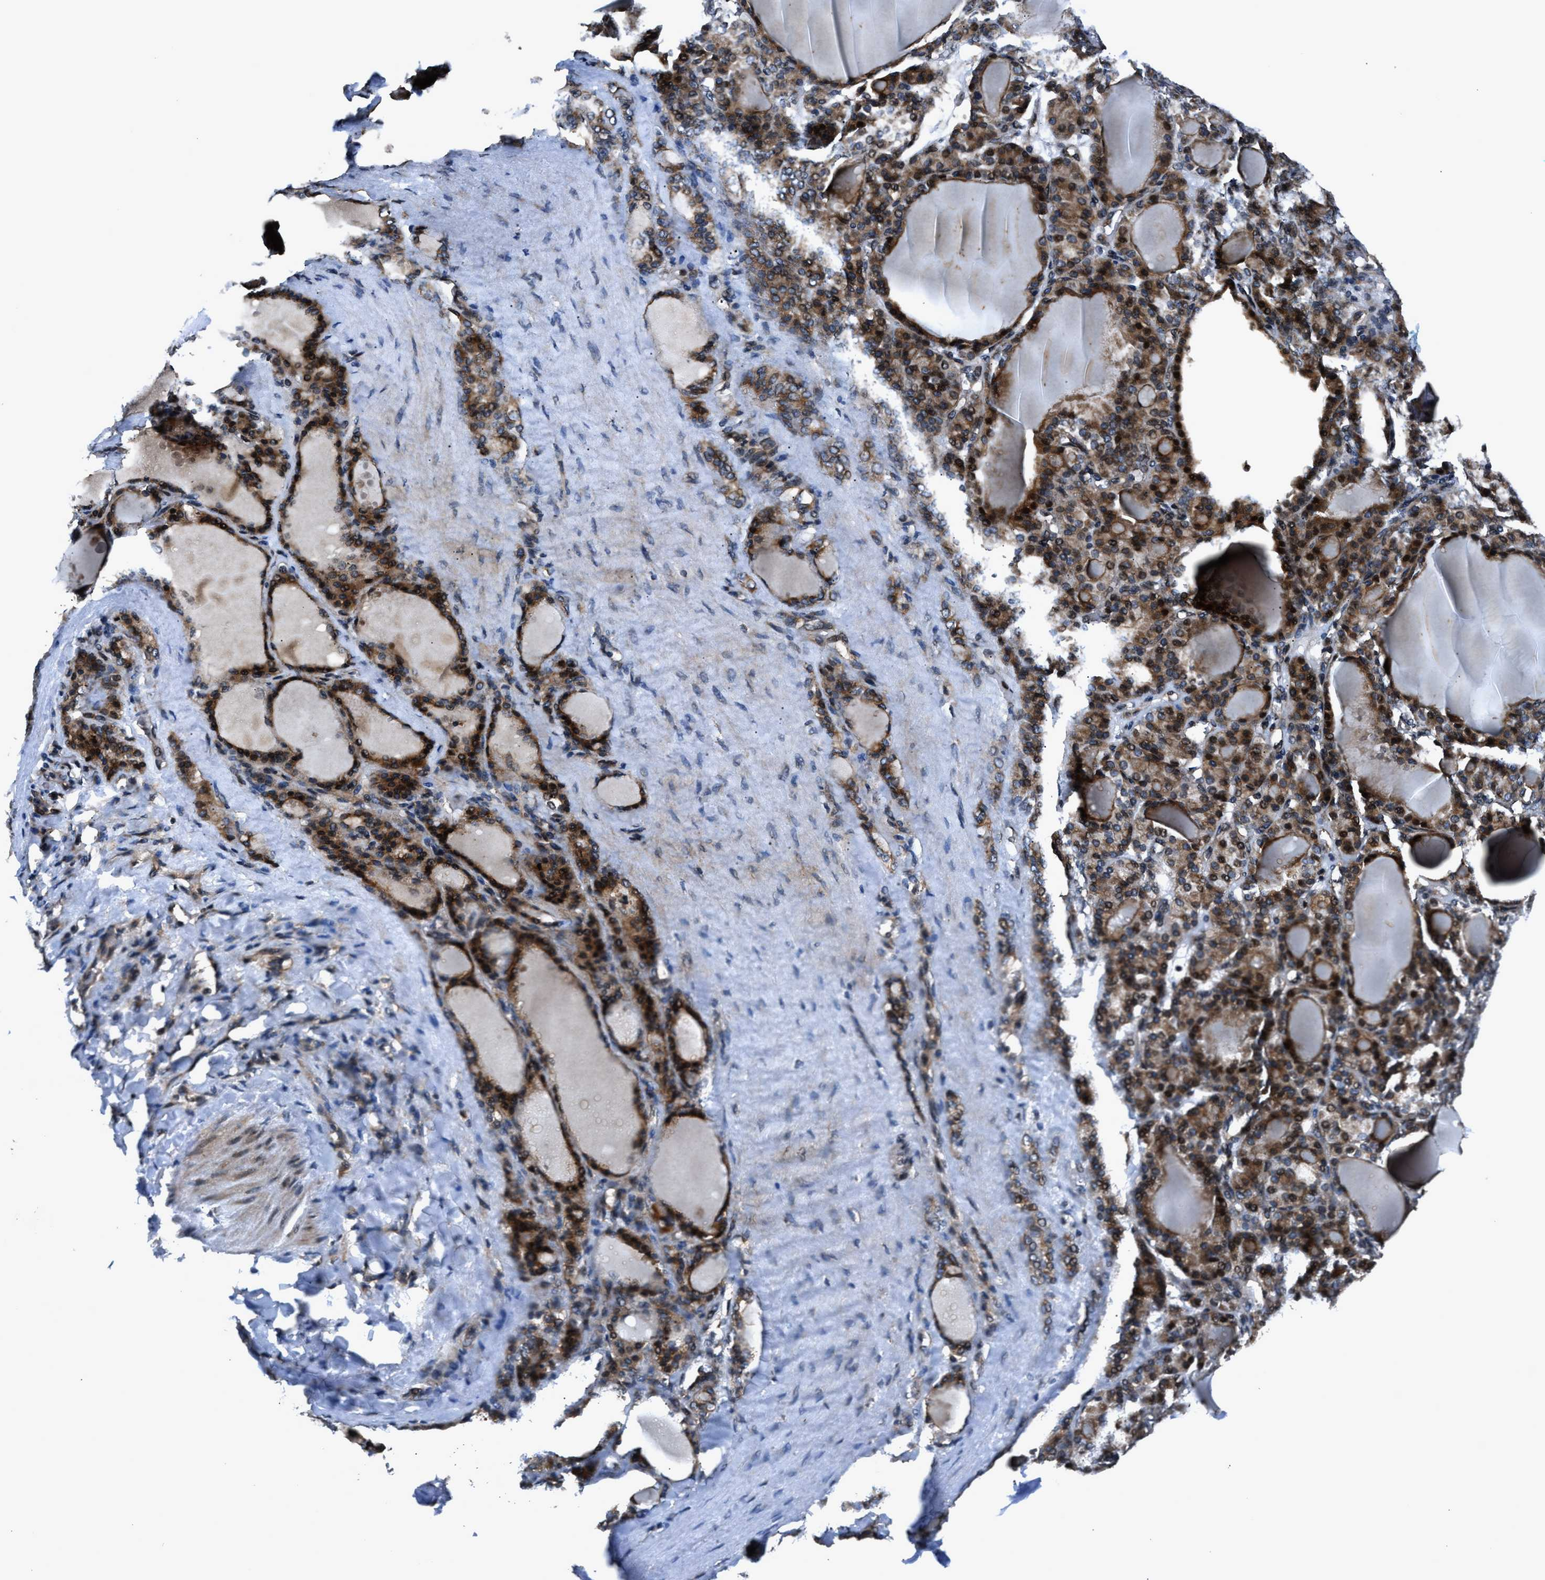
{"staining": {"intensity": "moderate", "quantity": ">75%", "location": "cytoplasmic/membranous"}, "tissue": "thyroid gland", "cell_type": "Glandular cells", "image_type": "normal", "snomed": [{"axis": "morphology", "description": "Normal tissue, NOS"}, {"axis": "topography", "description": "Thyroid gland"}], "caption": "The image exhibits a brown stain indicating the presence of a protein in the cytoplasmic/membranous of glandular cells in thyroid gland. (DAB IHC with brightfield microscopy, high magnification).", "gene": "TNRC18", "patient": {"sex": "female", "age": 28}}